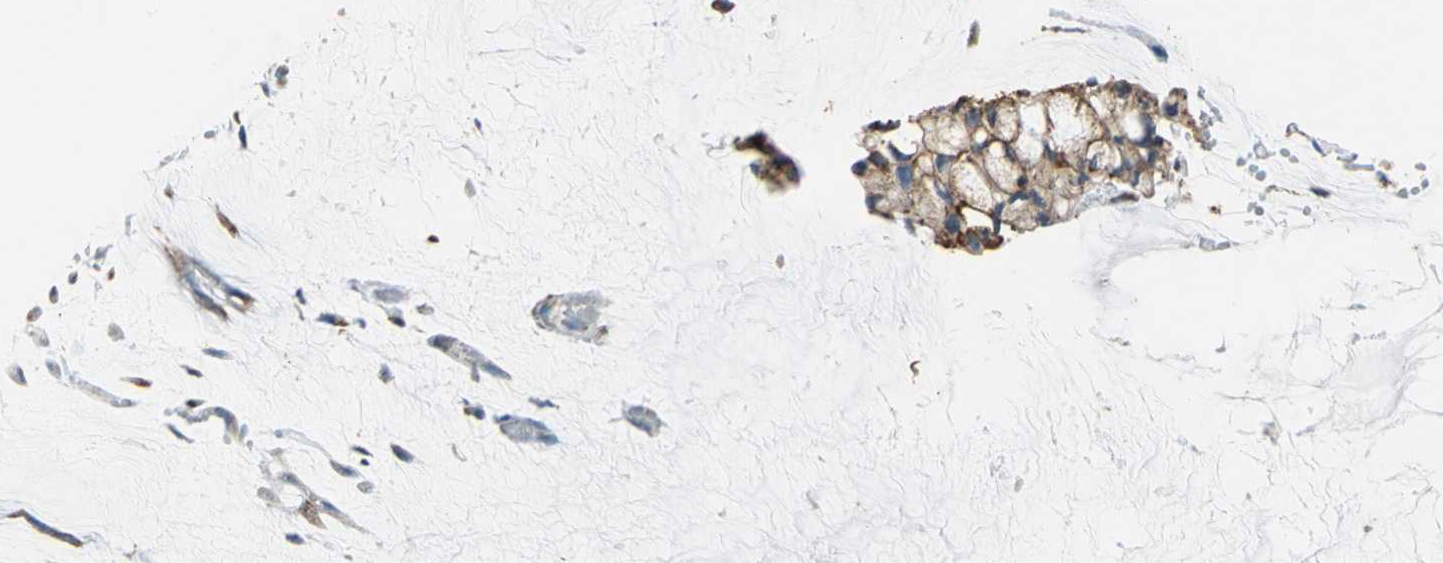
{"staining": {"intensity": "moderate", "quantity": ">75%", "location": "cytoplasmic/membranous"}, "tissue": "ovarian cancer", "cell_type": "Tumor cells", "image_type": "cancer", "snomed": [{"axis": "morphology", "description": "Cystadenocarcinoma, mucinous, NOS"}, {"axis": "topography", "description": "Ovary"}], "caption": "The photomicrograph shows immunohistochemical staining of mucinous cystadenocarcinoma (ovarian). There is moderate cytoplasmic/membranous expression is present in about >75% of tumor cells.", "gene": "SDF2L1", "patient": {"sex": "female", "age": 39}}